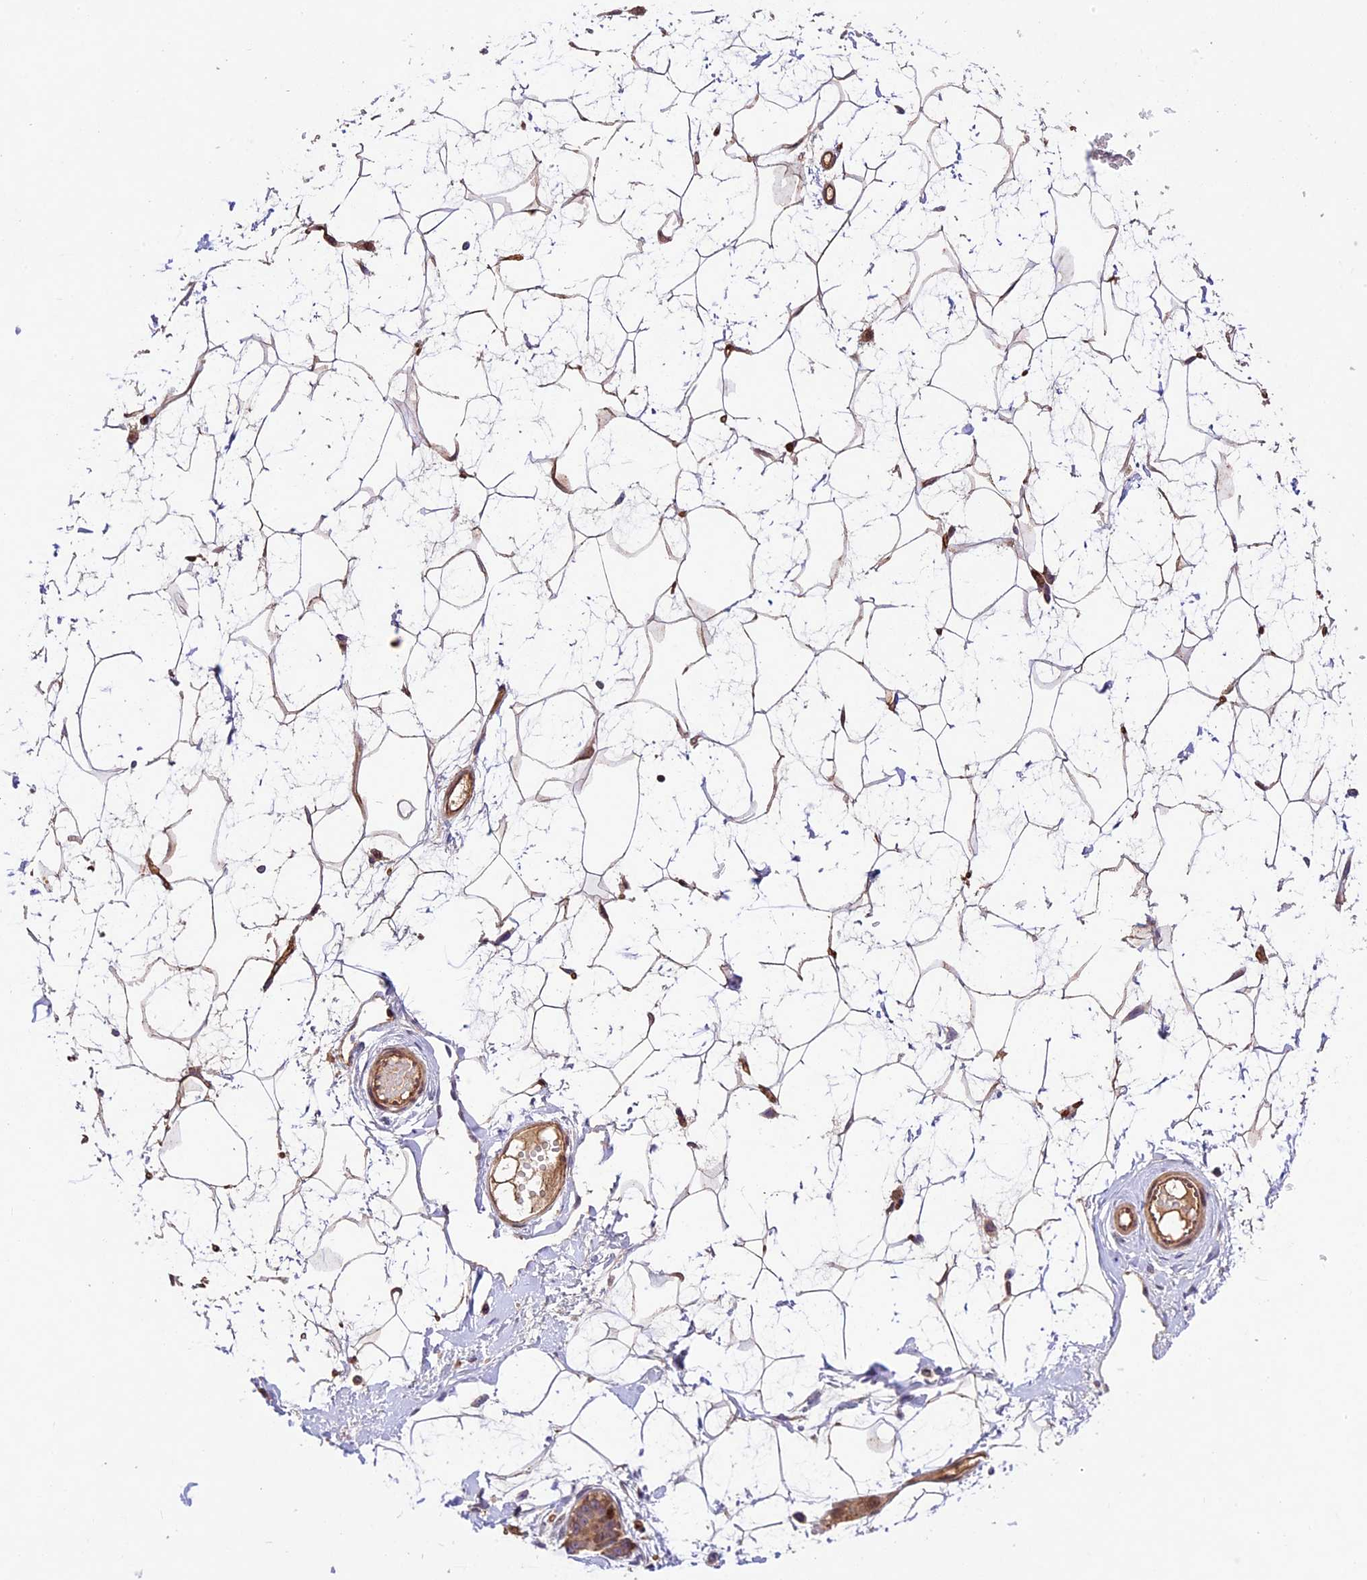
{"staining": {"intensity": "moderate", "quantity": "25%-75%", "location": "cytoplasmic/membranous"}, "tissue": "breast", "cell_type": "Adipocytes", "image_type": "normal", "snomed": [{"axis": "morphology", "description": "Normal tissue, NOS"}, {"axis": "morphology", "description": "Adenoma, NOS"}, {"axis": "topography", "description": "Breast"}], "caption": "Protein expression analysis of normal human breast reveals moderate cytoplasmic/membranous expression in approximately 25%-75% of adipocytes.", "gene": "CCSER1", "patient": {"sex": "female", "age": 23}}